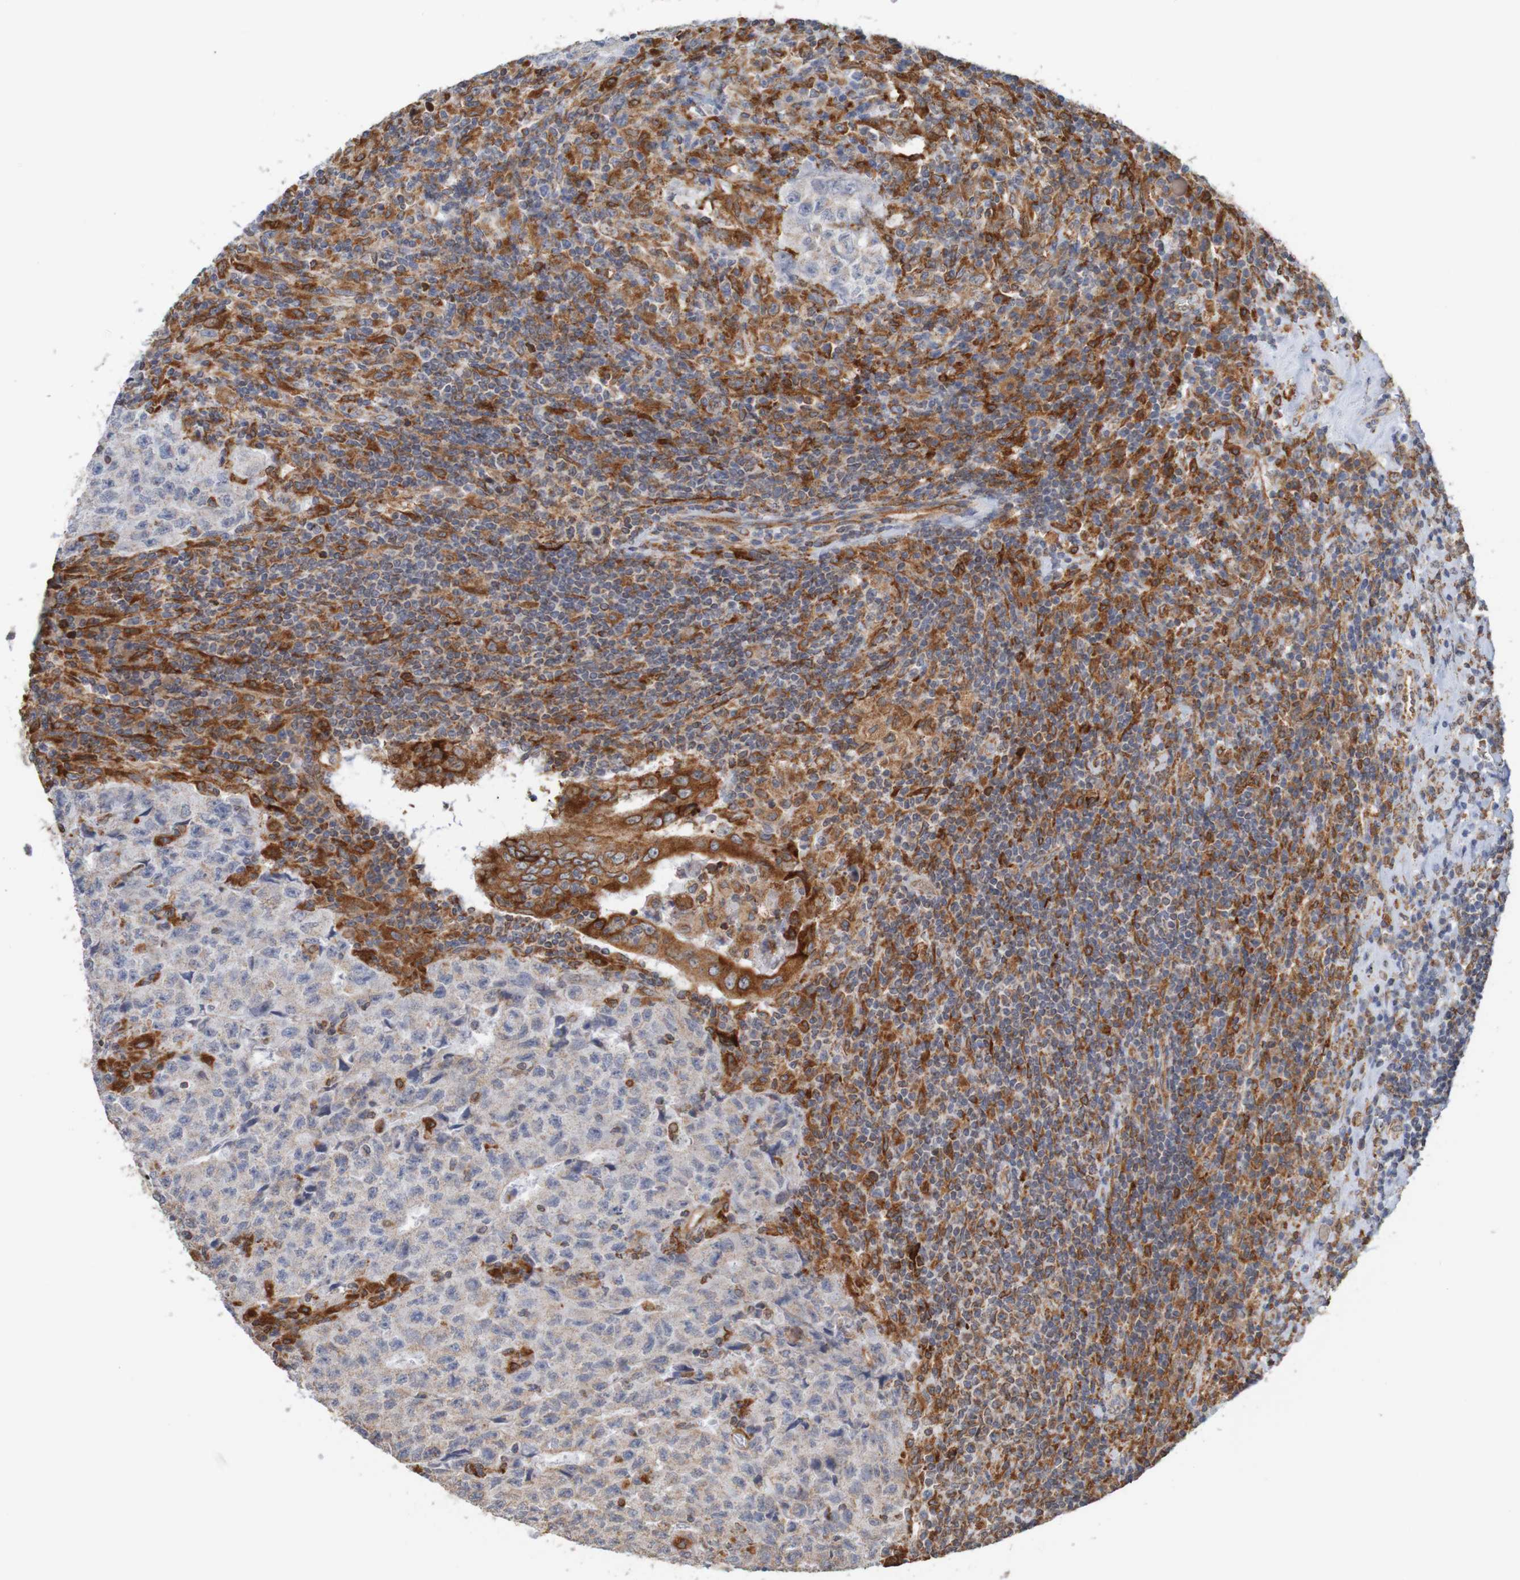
{"staining": {"intensity": "negative", "quantity": "none", "location": "none"}, "tissue": "testis cancer", "cell_type": "Tumor cells", "image_type": "cancer", "snomed": [{"axis": "morphology", "description": "Necrosis, NOS"}, {"axis": "morphology", "description": "Carcinoma, Embryonal, NOS"}, {"axis": "topography", "description": "Testis"}], "caption": "This is a micrograph of immunohistochemistry staining of testis embryonal carcinoma, which shows no expression in tumor cells.", "gene": "PDIA3", "patient": {"sex": "male", "age": 19}}